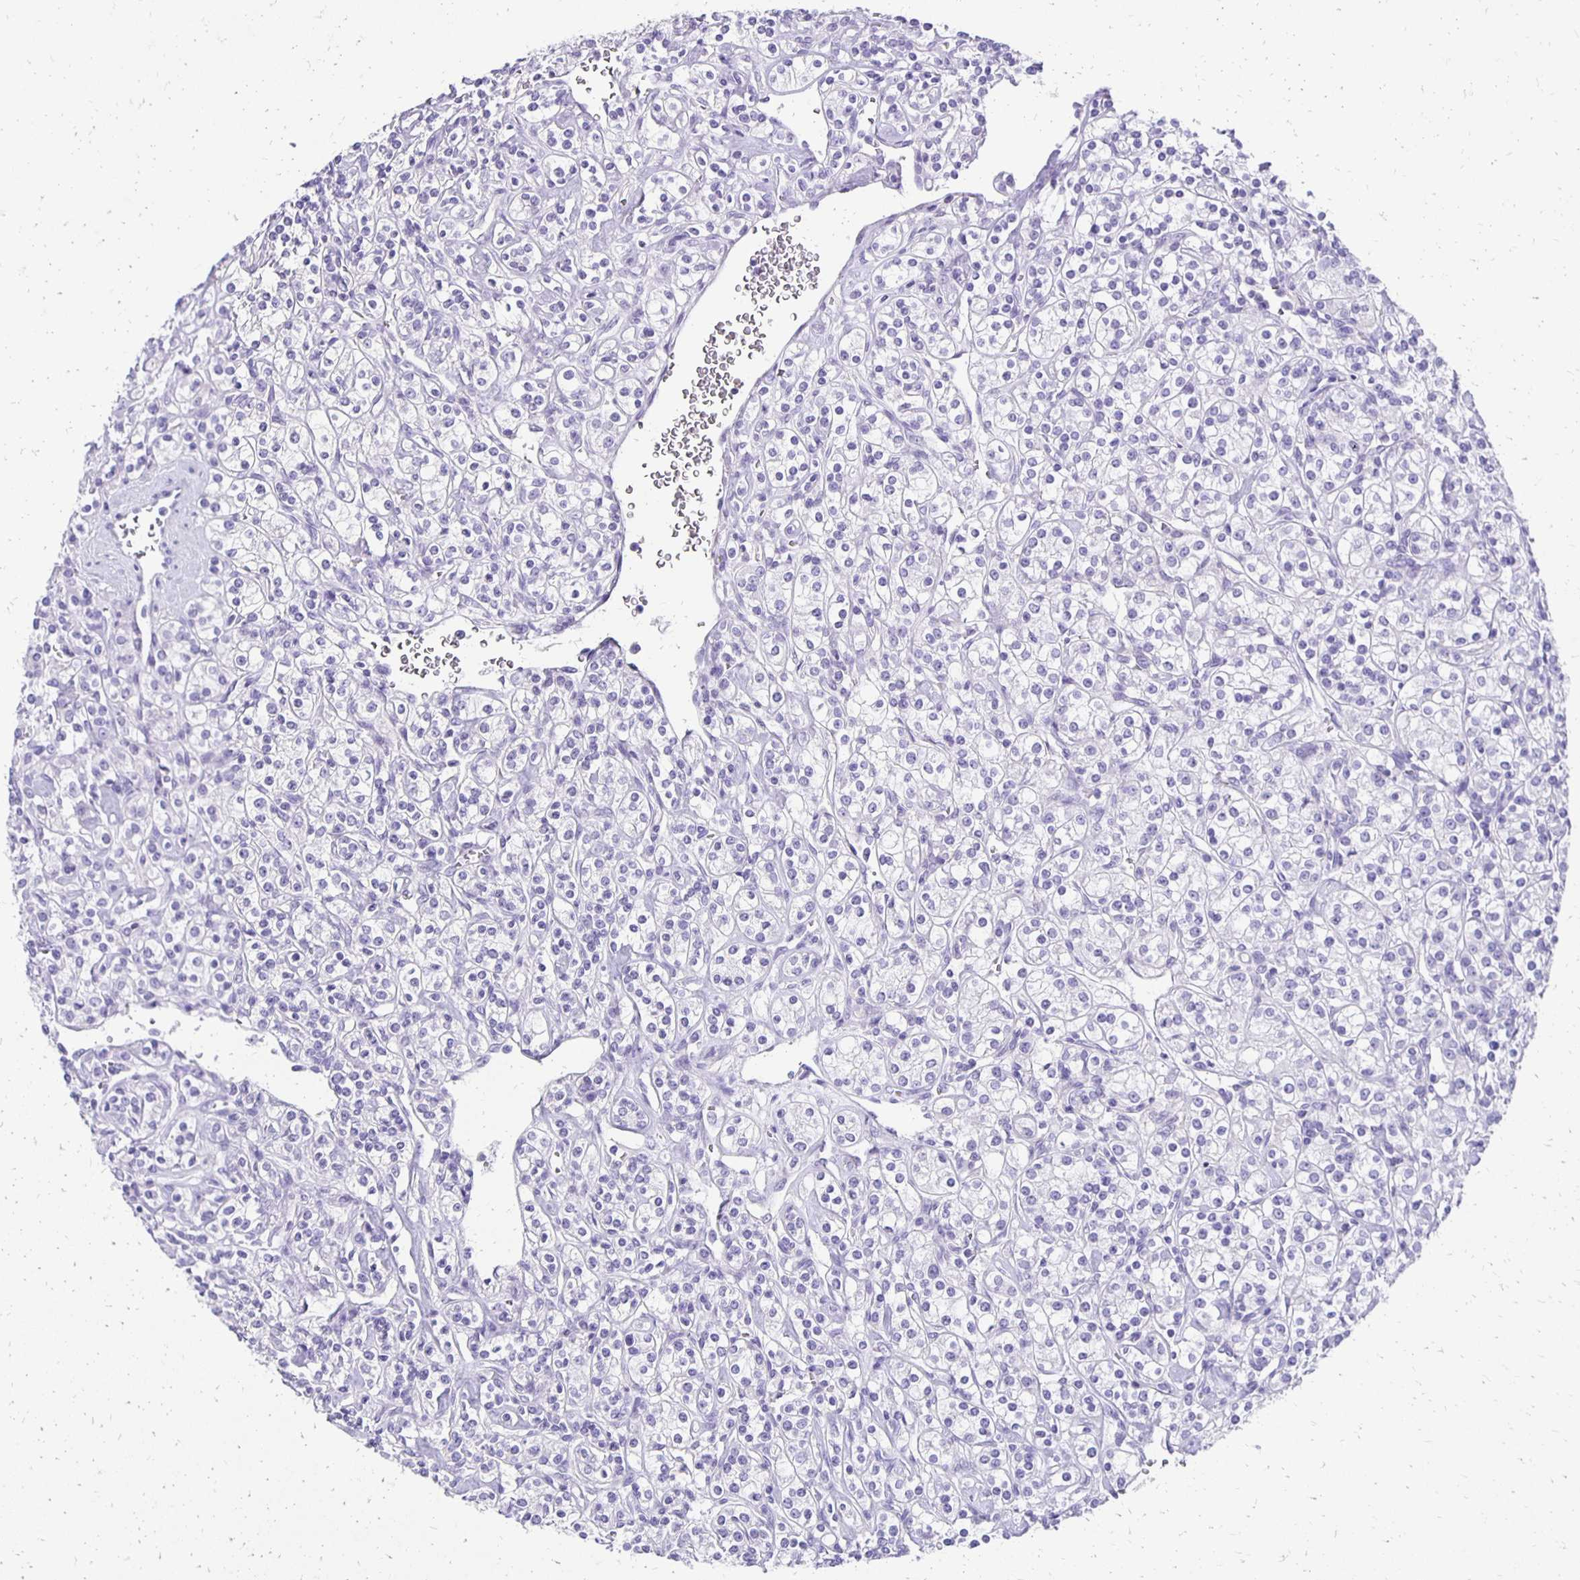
{"staining": {"intensity": "negative", "quantity": "none", "location": "none"}, "tissue": "renal cancer", "cell_type": "Tumor cells", "image_type": "cancer", "snomed": [{"axis": "morphology", "description": "Adenocarcinoma, NOS"}, {"axis": "topography", "description": "Kidney"}], "caption": "Renal cancer was stained to show a protein in brown. There is no significant positivity in tumor cells. Brightfield microscopy of IHC stained with DAB (brown) and hematoxylin (blue), captured at high magnification.", "gene": "ANKRD45", "patient": {"sex": "male", "age": 77}}